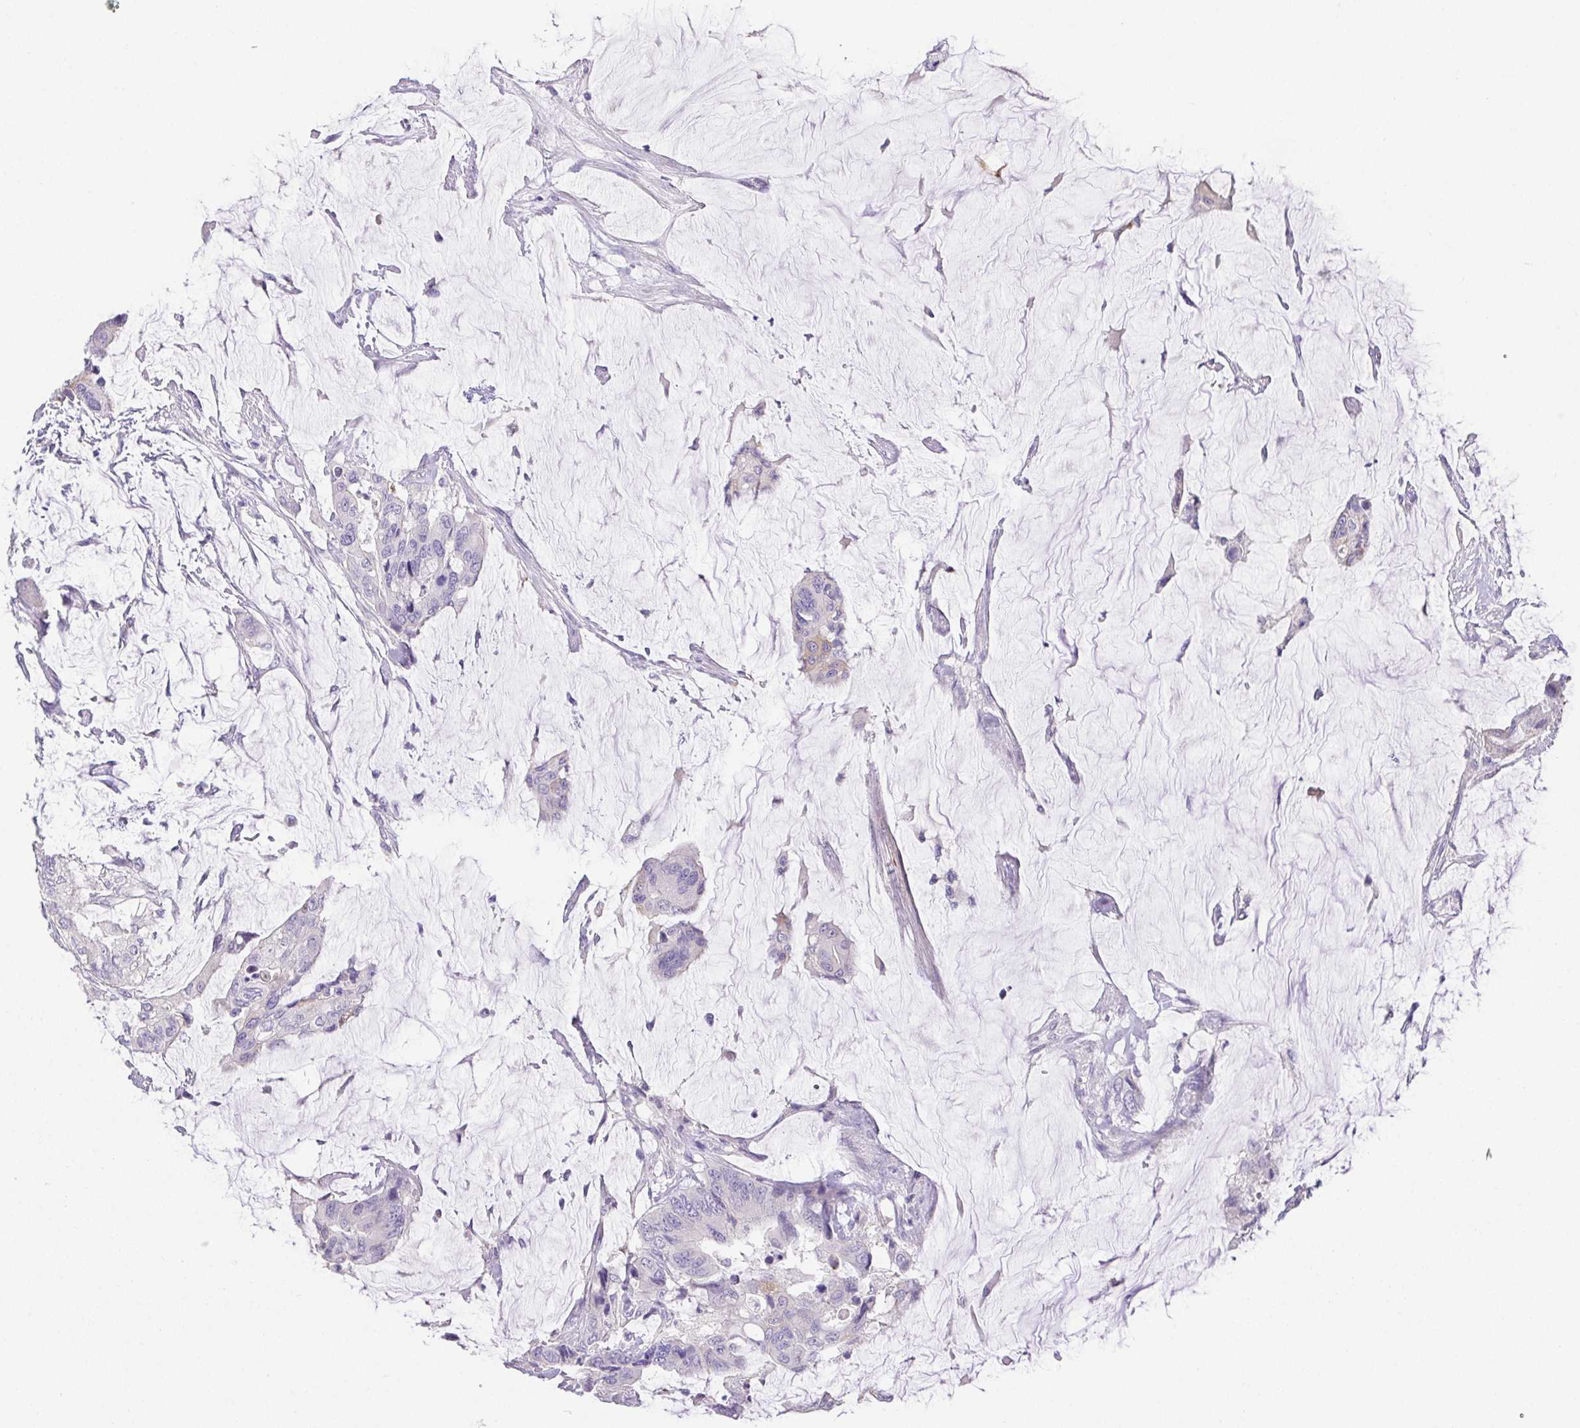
{"staining": {"intensity": "negative", "quantity": "none", "location": "none"}, "tissue": "colorectal cancer", "cell_type": "Tumor cells", "image_type": "cancer", "snomed": [{"axis": "morphology", "description": "Adenocarcinoma, NOS"}, {"axis": "topography", "description": "Rectum"}], "caption": "Tumor cells show no significant protein positivity in colorectal cancer.", "gene": "HAPLN2", "patient": {"sex": "female", "age": 59}}